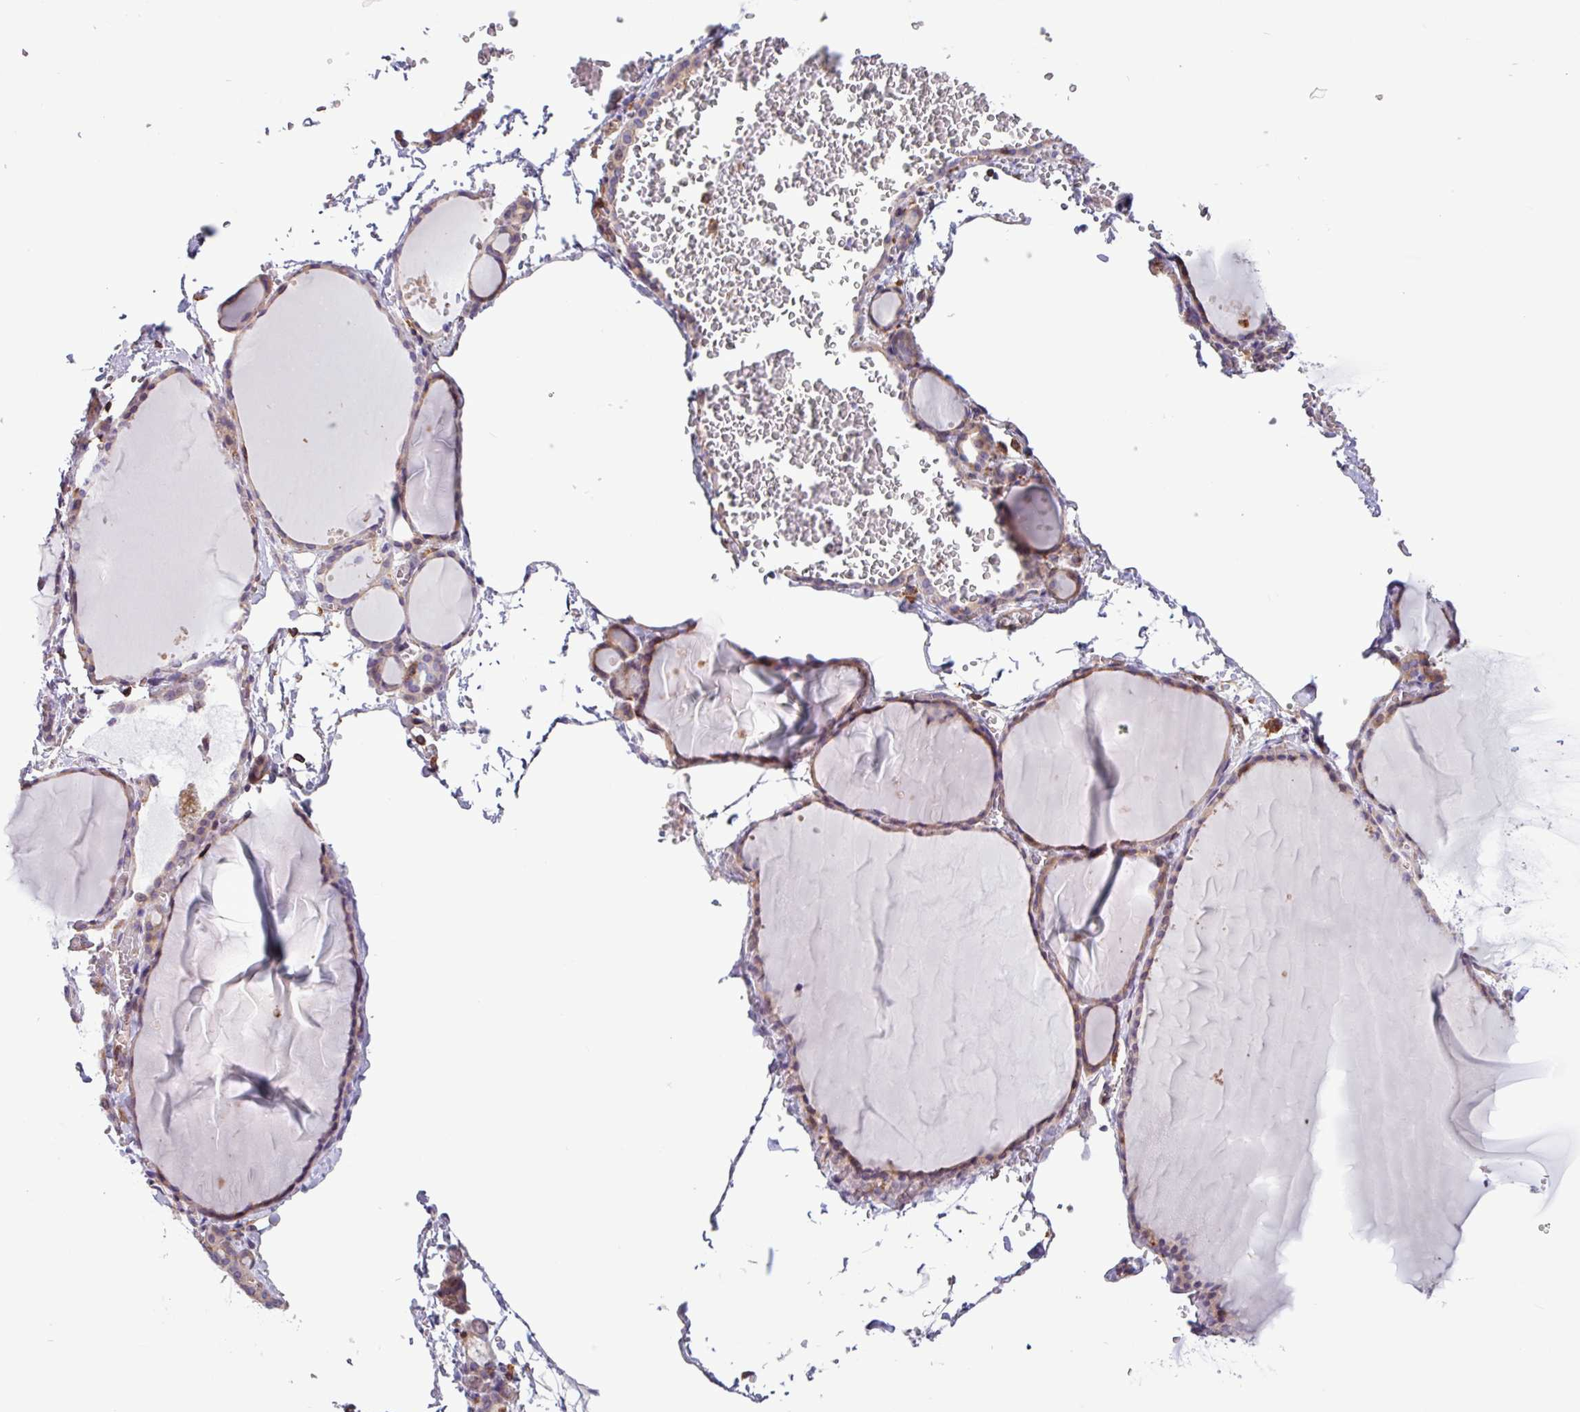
{"staining": {"intensity": "moderate", "quantity": "25%-75%", "location": "cytoplasmic/membranous"}, "tissue": "thyroid gland", "cell_type": "Glandular cells", "image_type": "normal", "snomed": [{"axis": "morphology", "description": "Normal tissue, NOS"}, {"axis": "topography", "description": "Thyroid gland"}], "caption": "About 25%-75% of glandular cells in normal human thyroid gland show moderate cytoplasmic/membranous protein positivity as visualized by brown immunohistochemical staining.", "gene": "ACTR3B", "patient": {"sex": "female", "age": 49}}